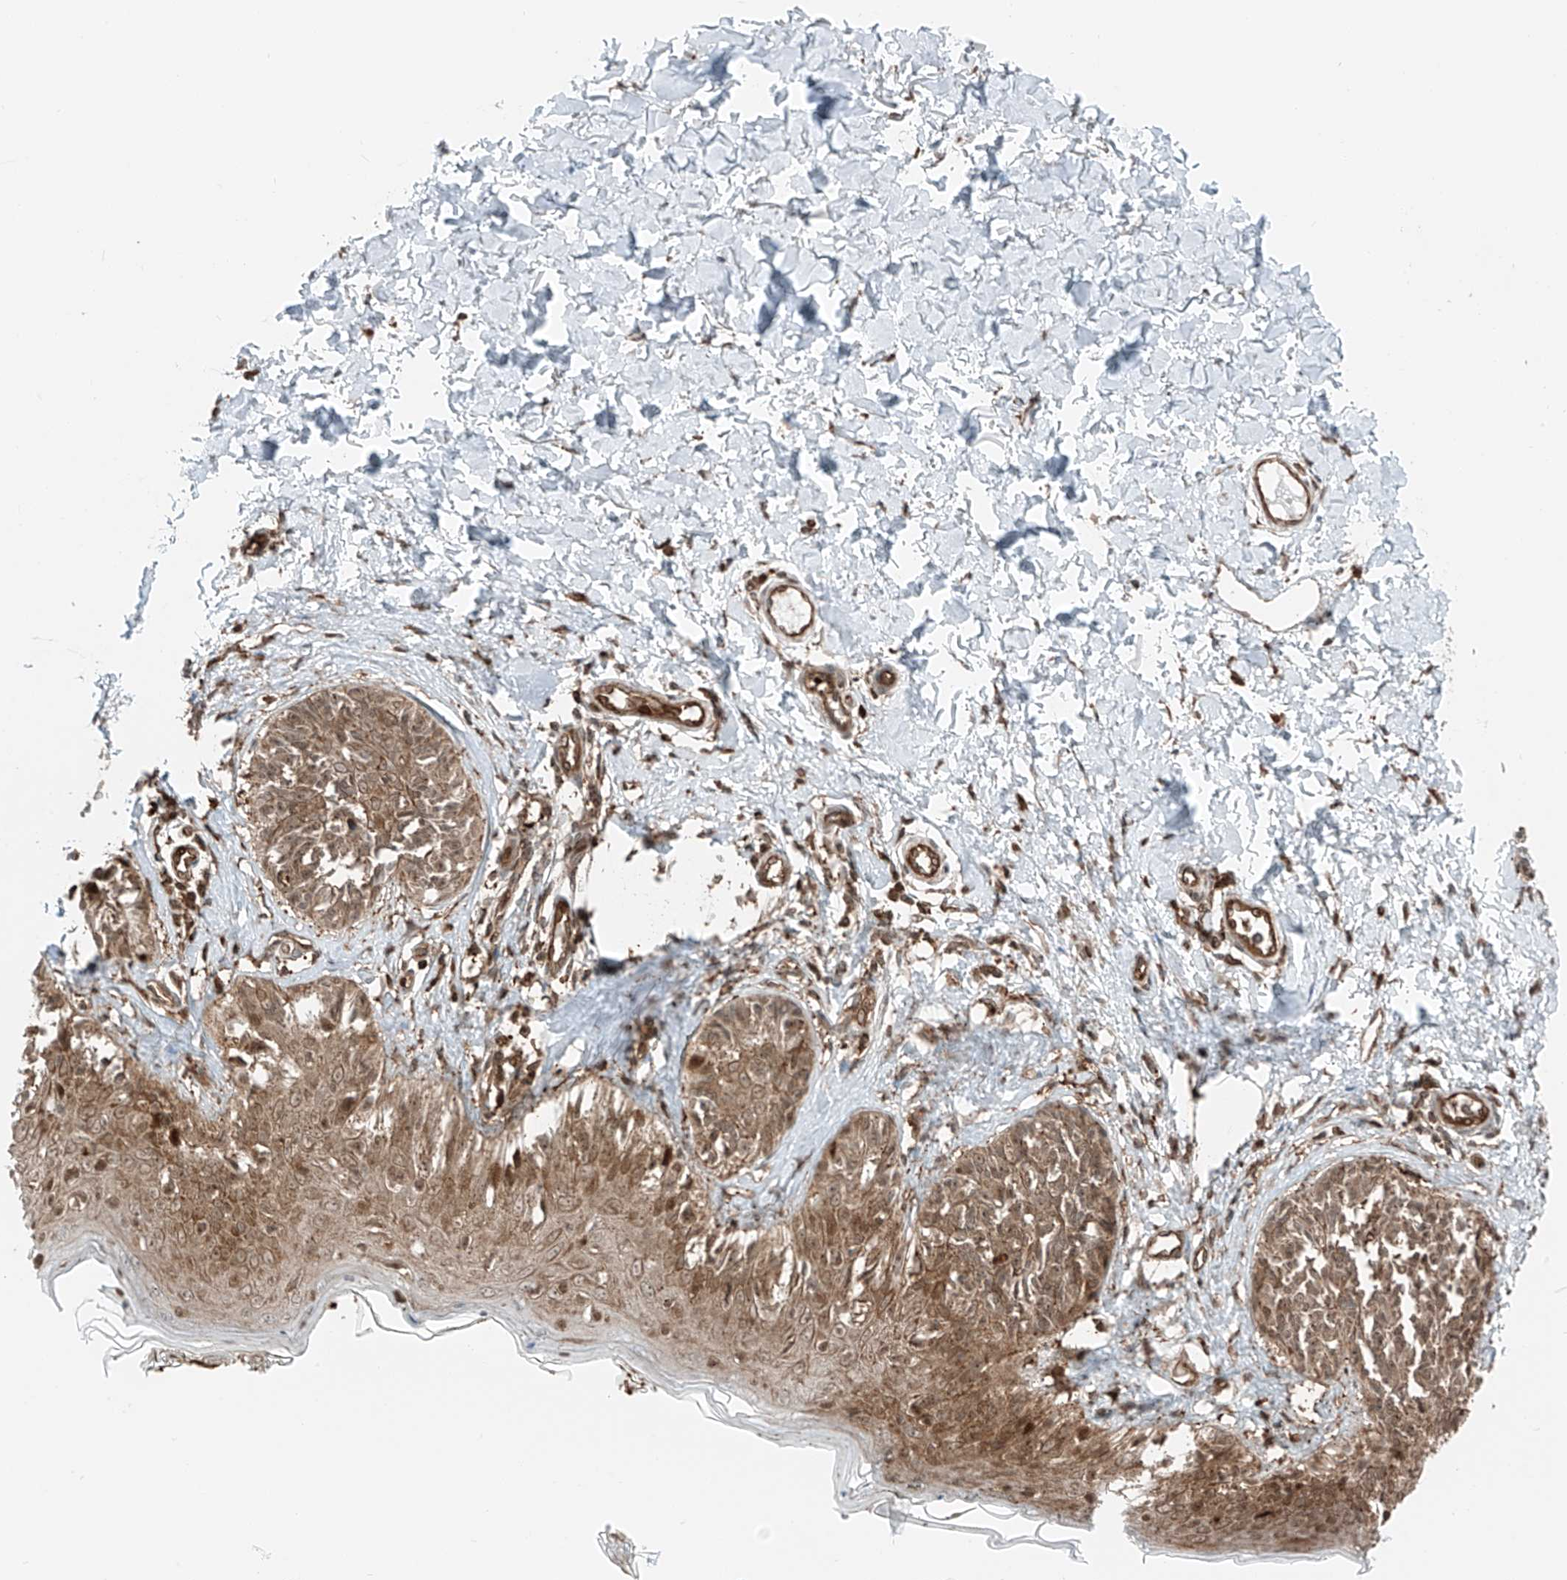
{"staining": {"intensity": "moderate", "quantity": ">75%", "location": "cytoplasmic/membranous,nuclear"}, "tissue": "melanoma", "cell_type": "Tumor cells", "image_type": "cancer", "snomed": [{"axis": "morphology", "description": "Malignant melanoma, NOS"}, {"axis": "topography", "description": "Skin"}], "caption": "Melanoma stained for a protein (brown) reveals moderate cytoplasmic/membranous and nuclear positive staining in approximately >75% of tumor cells.", "gene": "USP48", "patient": {"sex": "male", "age": 53}}